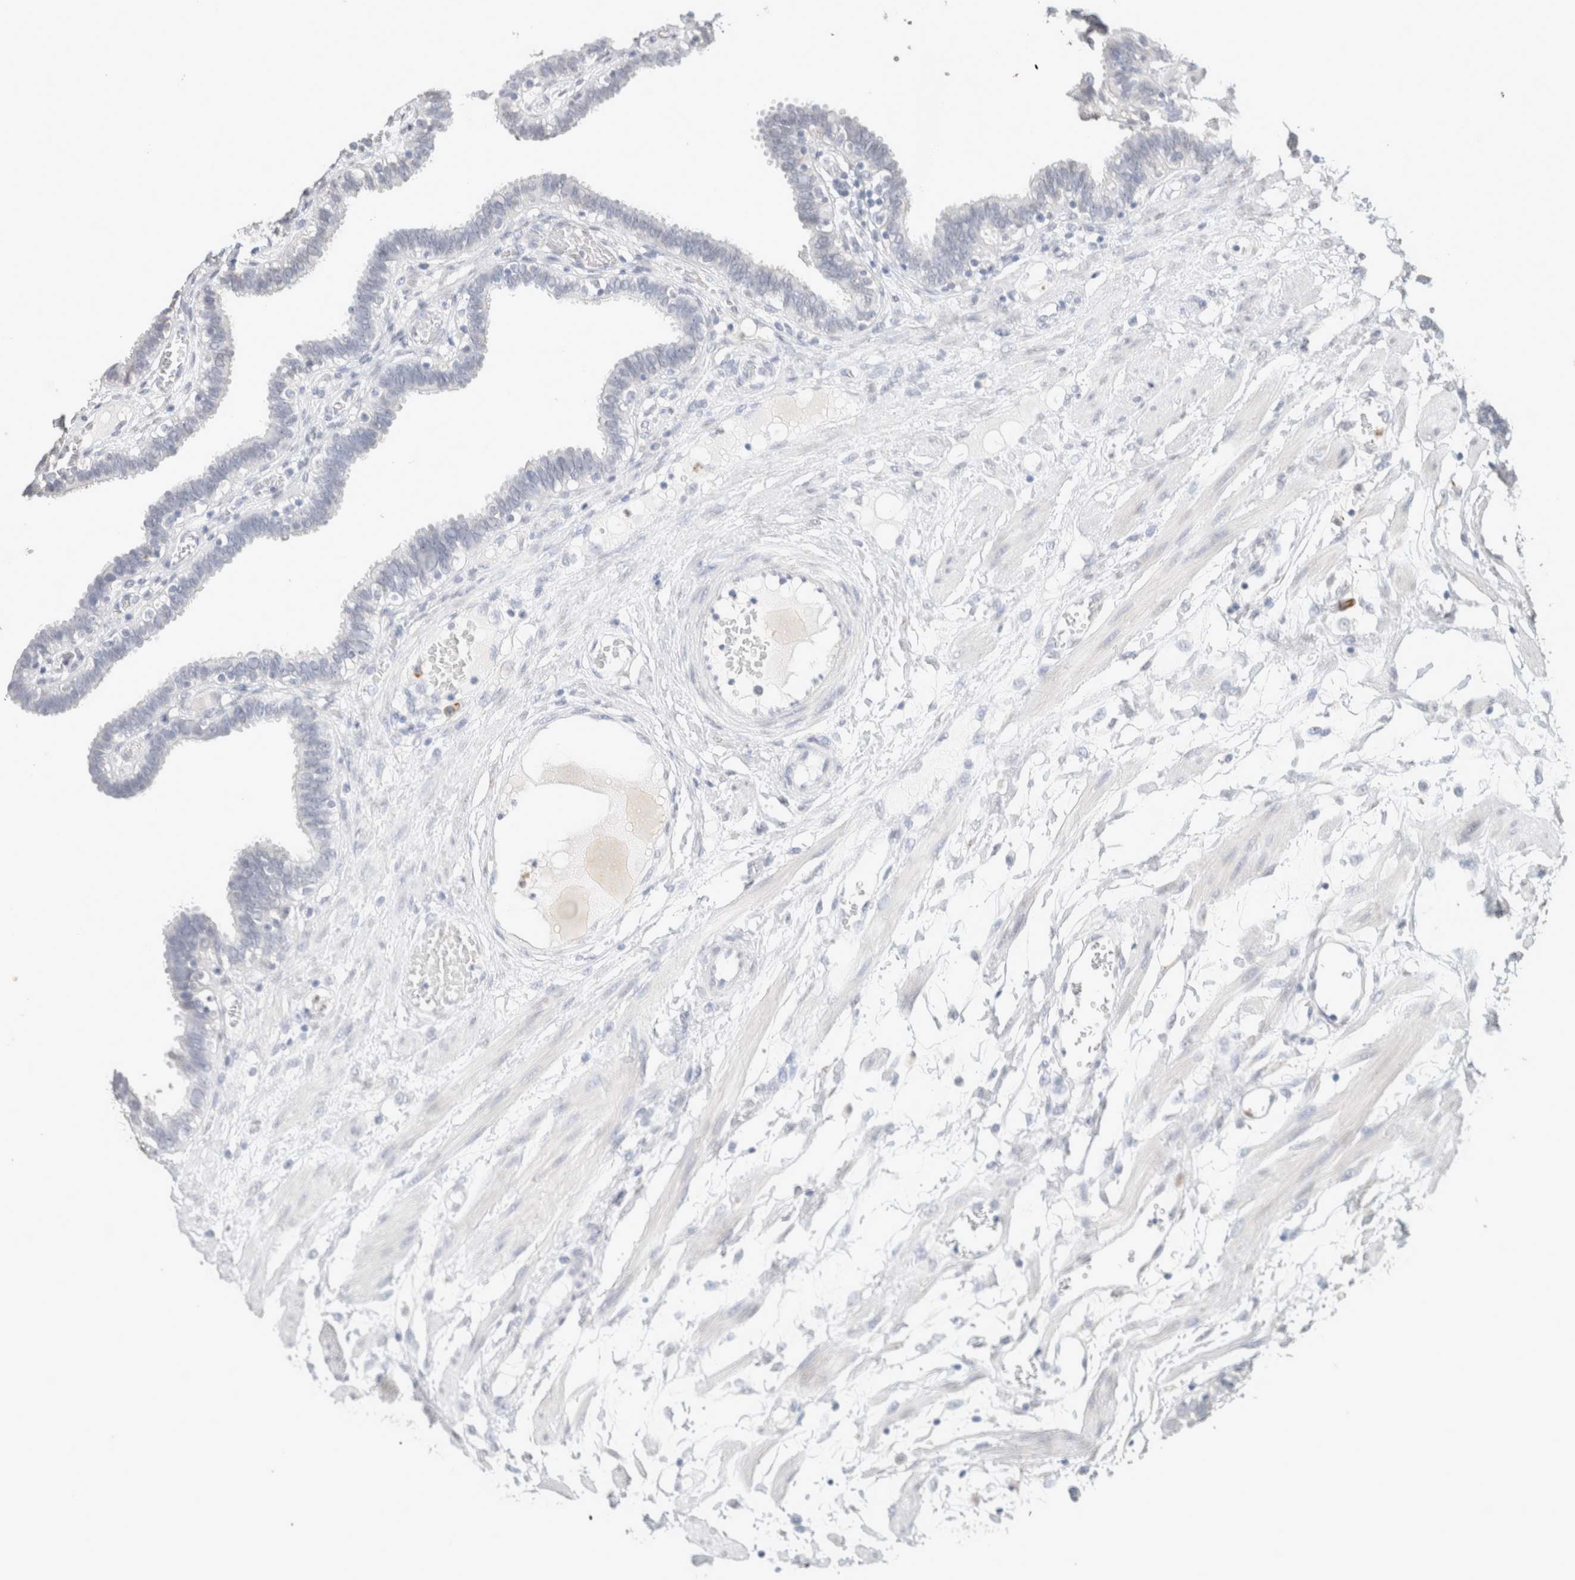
{"staining": {"intensity": "negative", "quantity": "none", "location": "none"}, "tissue": "fallopian tube", "cell_type": "Glandular cells", "image_type": "normal", "snomed": [{"axis": "morphology", "description": "Normal tissue, NOS"}, {"axis": "topography", "description": "Fallopian tube"}, {"axis": "topography", "description": "Placenta"}], "caption": "IHC histopathology image of normal fallopian tube: human fallopian tube stained with DAB (3,3'-diaminobenzidine) displays no significant protein expression in glandular cells.", "gene": "CD80", "patient": {"sex": "female", "age": 32}}